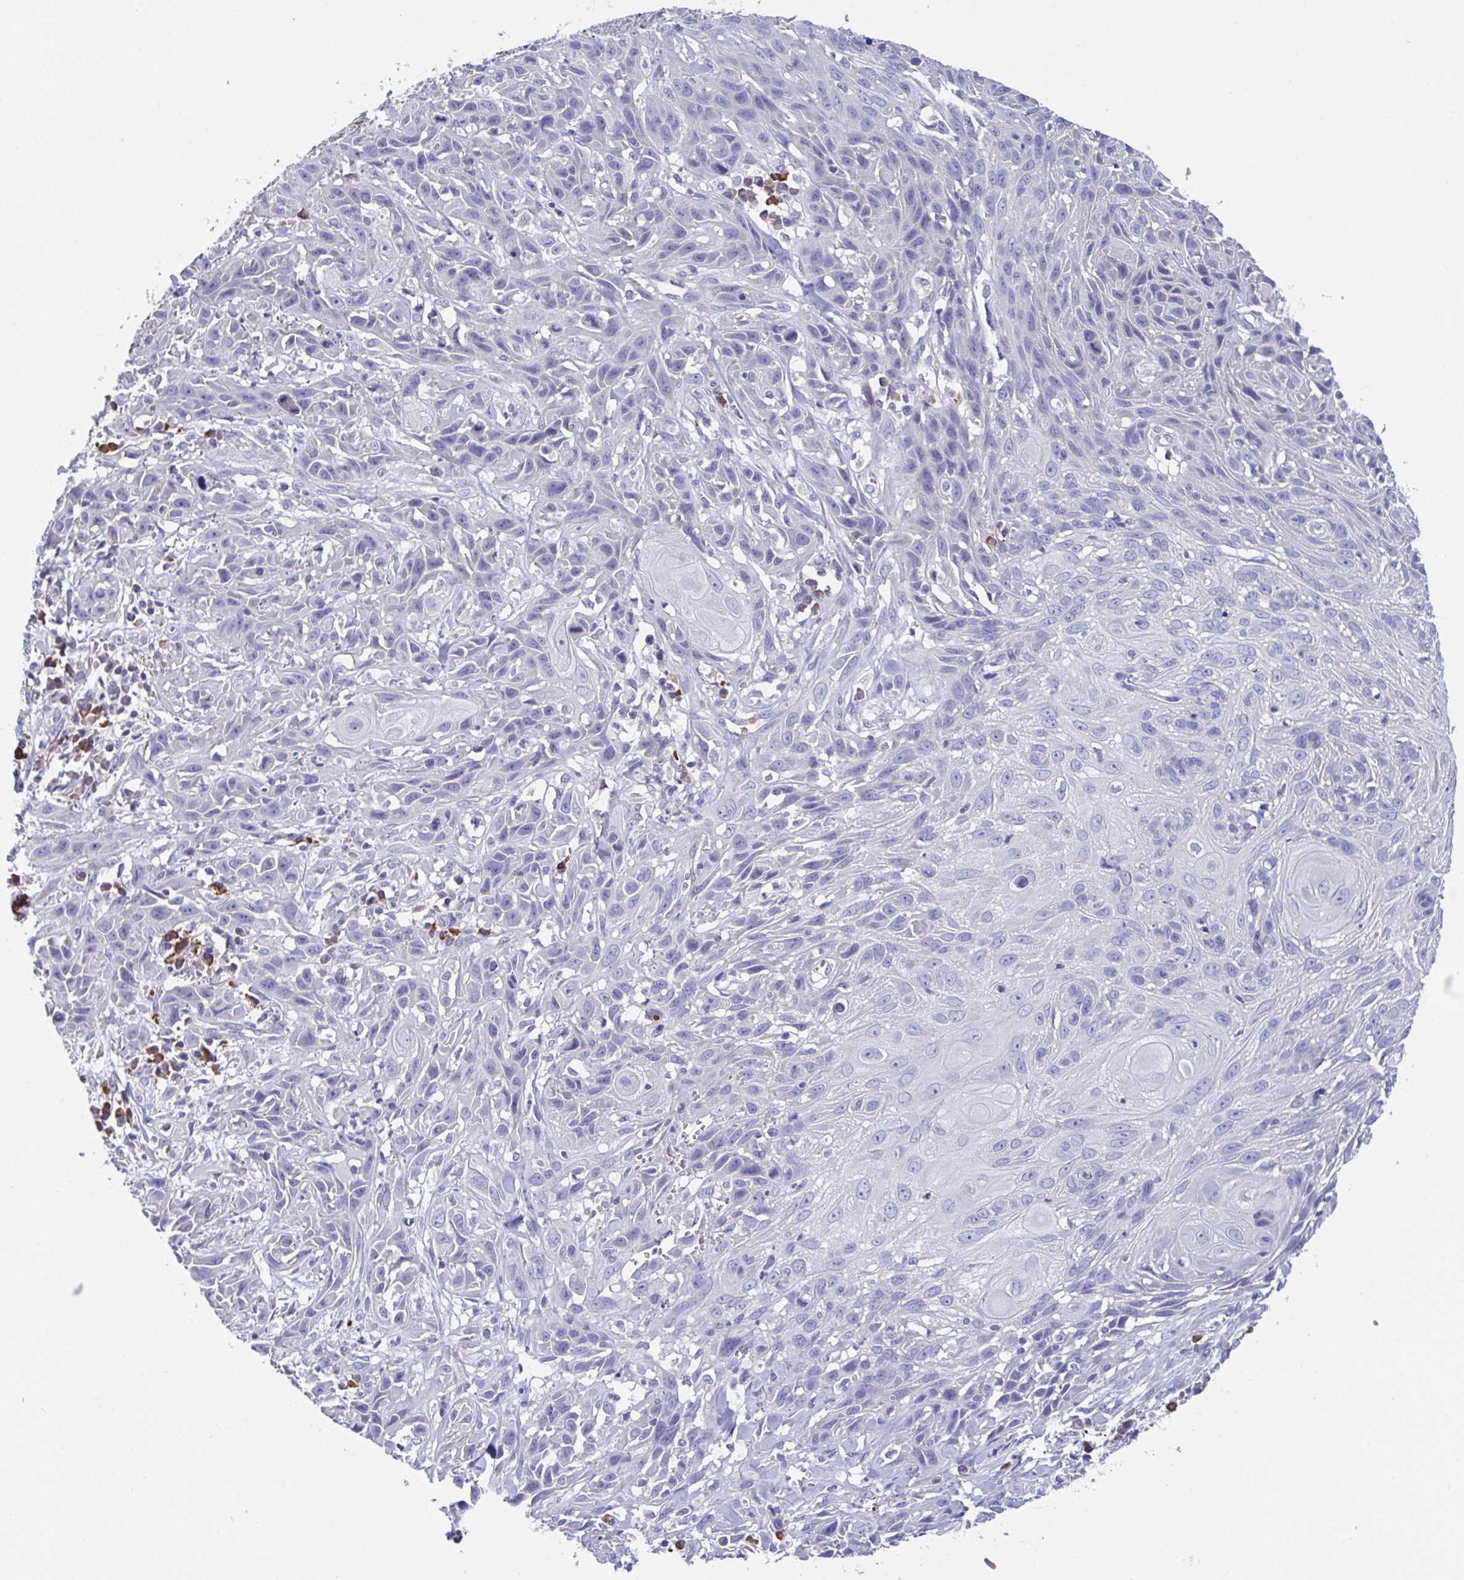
{"staining": {"intensity": "negative", "quantity": "none", "location": "none"}, "tissue": "skin cancer", "cell_type": "Tumor cells", "image_type": "cancer", "snomed": [{"axis": "morphology", "description": "Squamous cell carcinoma, NOS"}, {"axis": "topography", "description": "Skin"}, {"axis": "topography", "description": "Vulva"}], "caption": "IHC photomicrograph of human skin squamous cell carcinoma stained for a protein (brown), which exhibits no expression in tumor cells.", "gene": "LRRC58", "patient": {"sex": "female", "age": 83}}